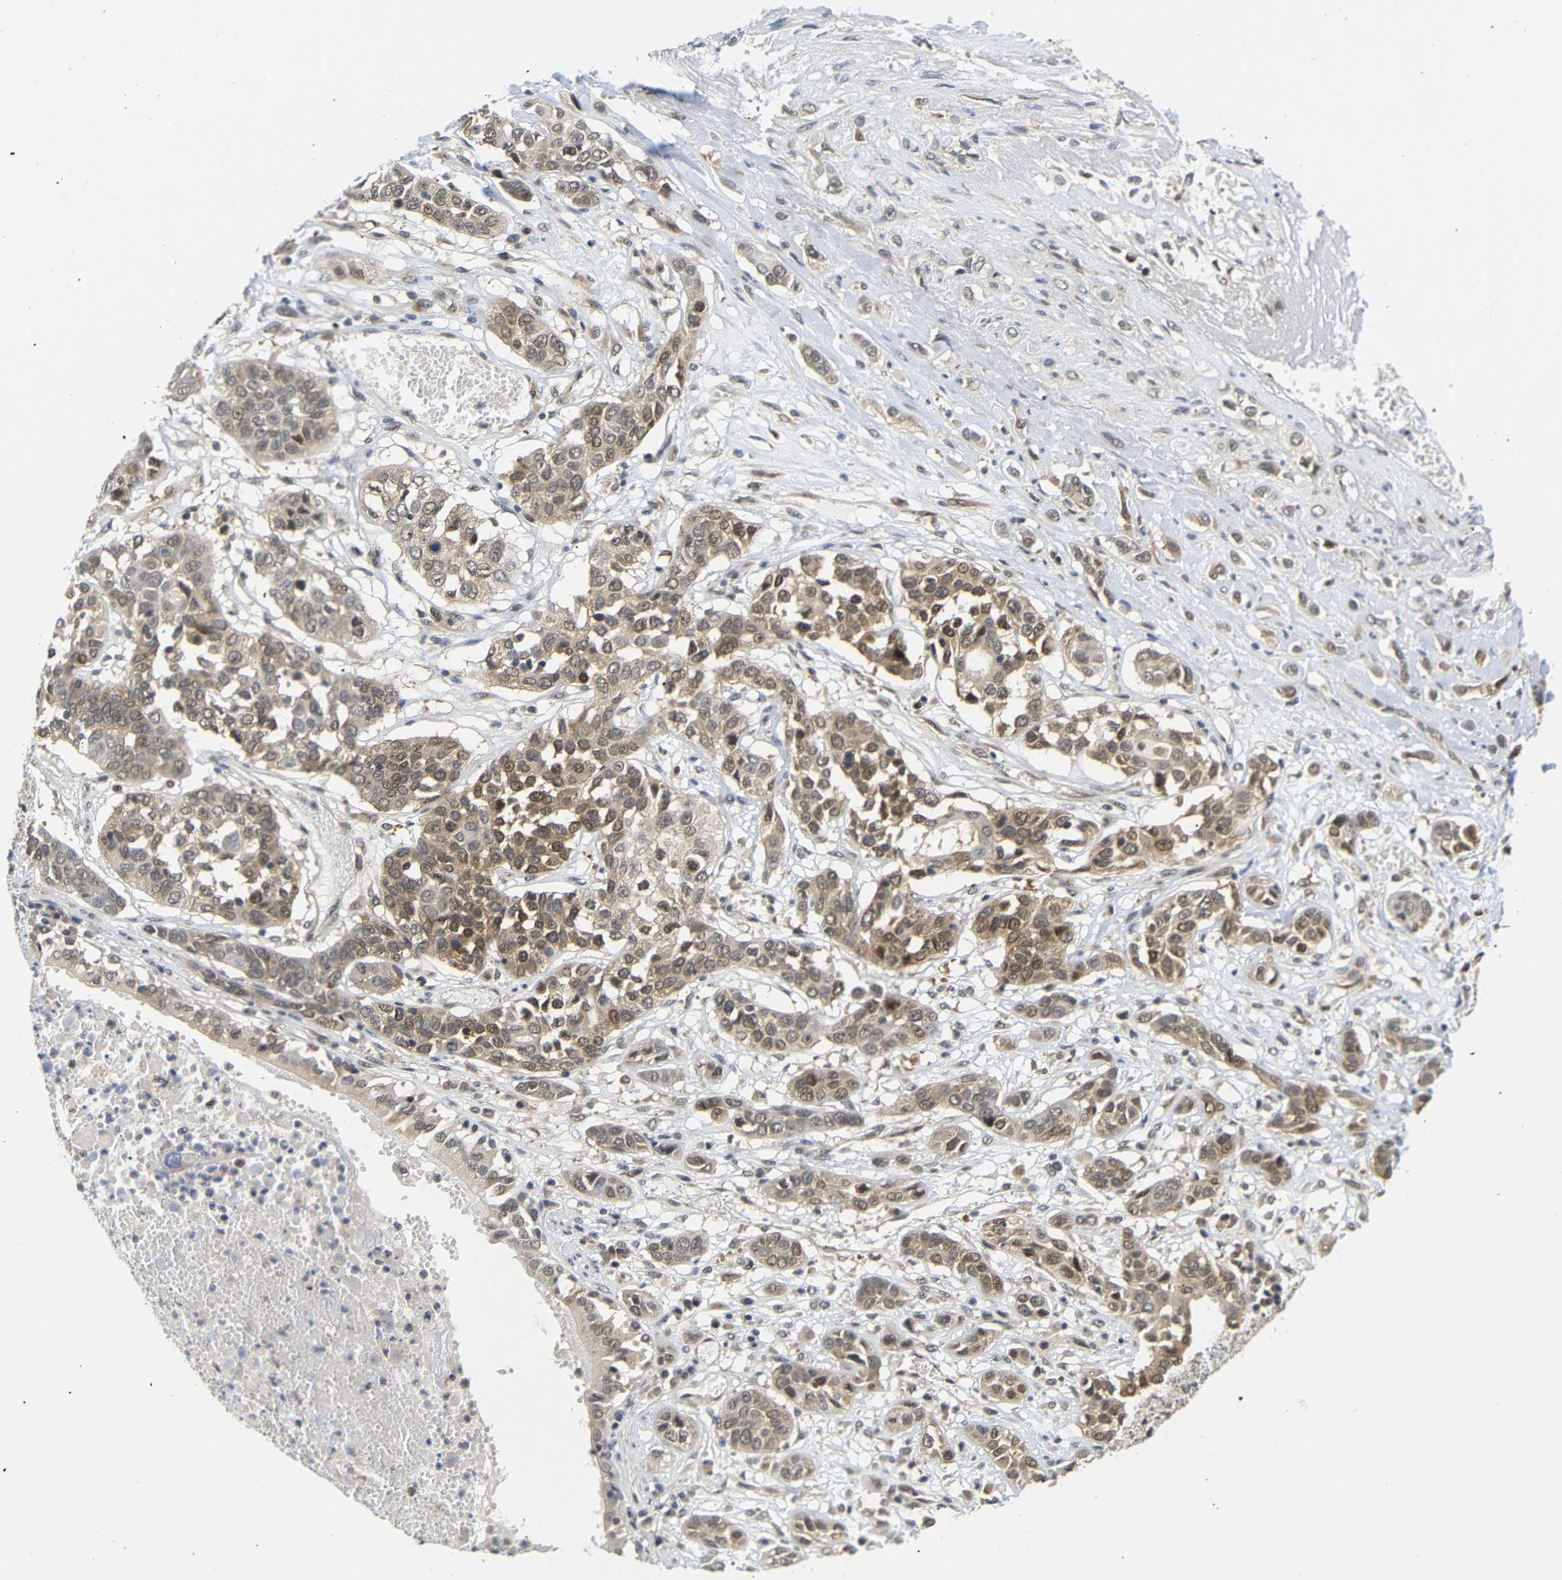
{"staining": {"intensity": "moderate", "quantity": ">75%", "location": "cytoplasmic/membranous,nuclear"}, "tissue": "lung cancer", "cell_type": "Tumor cells", "image_type": "cancer", "snomed": [{"axis": "morphology", "description": "Squamous cell carcinoma, NOS"}, {"axis": "topography", "description": "Lung"}], "caption": "Brown immunohistochemical staining in lung cancer (squamous cell carcinoma) displays moderate cytoplasmic/membranous and nuclear expression in approximately >75% of tumor cells.", "gene": "GJA5", "patient": {"sex": "male", "age": 71}}